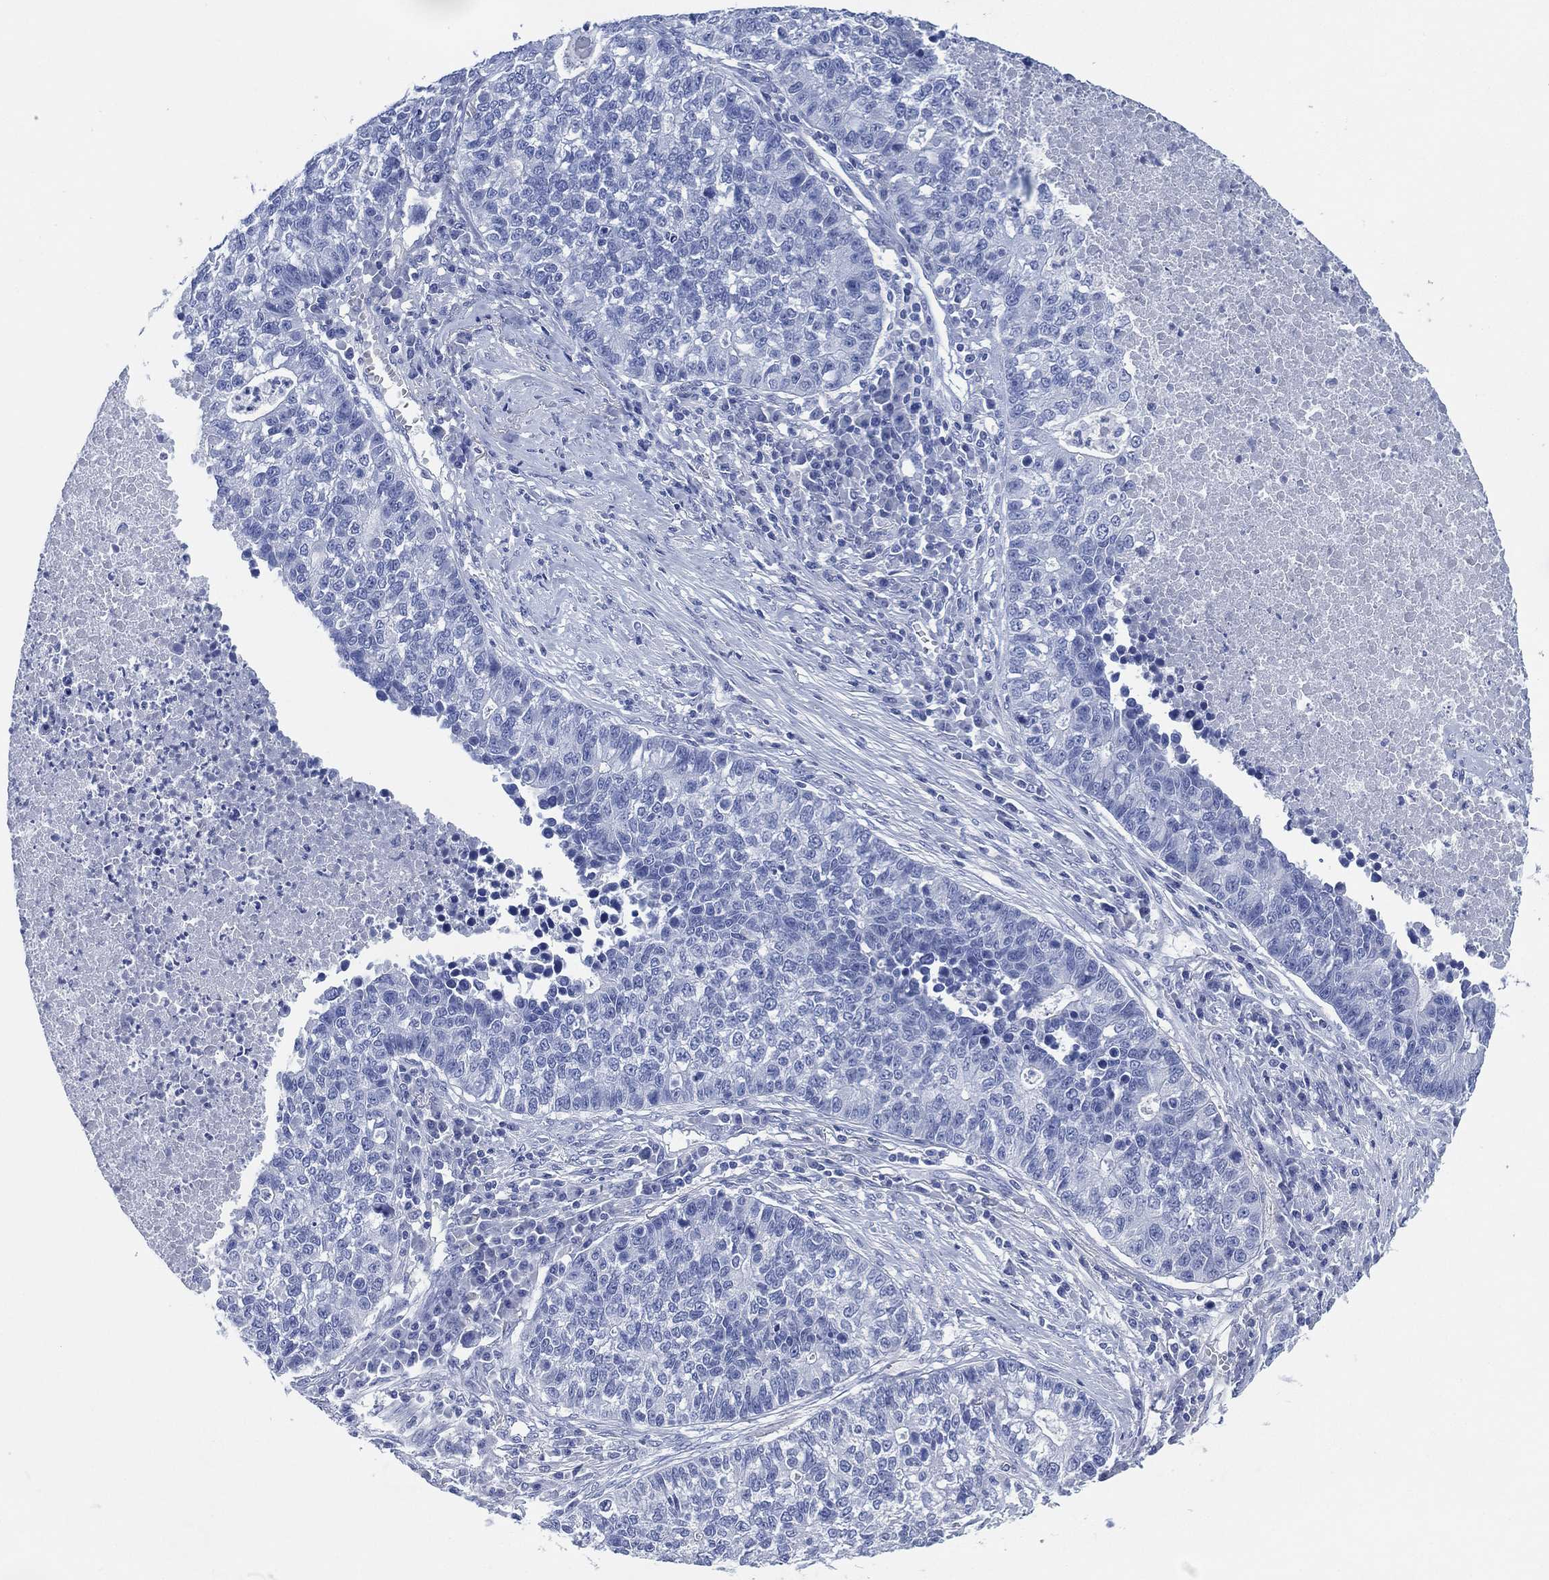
{"staining": {"intensity": "negative", "quantity": "none", "location": "none"}, "tissue": "lung cancer", "cell_type": "Tumor cells", "image_type": "cancer", "snomed": [{"axis": "morphology", "description": "Adenocarcinoma, NOS"}, {"axis": "topography", "description": "Lung"}], "caption": "Immunohistochemical staining of lung adenocarcinoma reveals no significant positivity in tumor cells.", "gene": "SIGLECL1", "patient": {"sex": "male", "age": 57}}